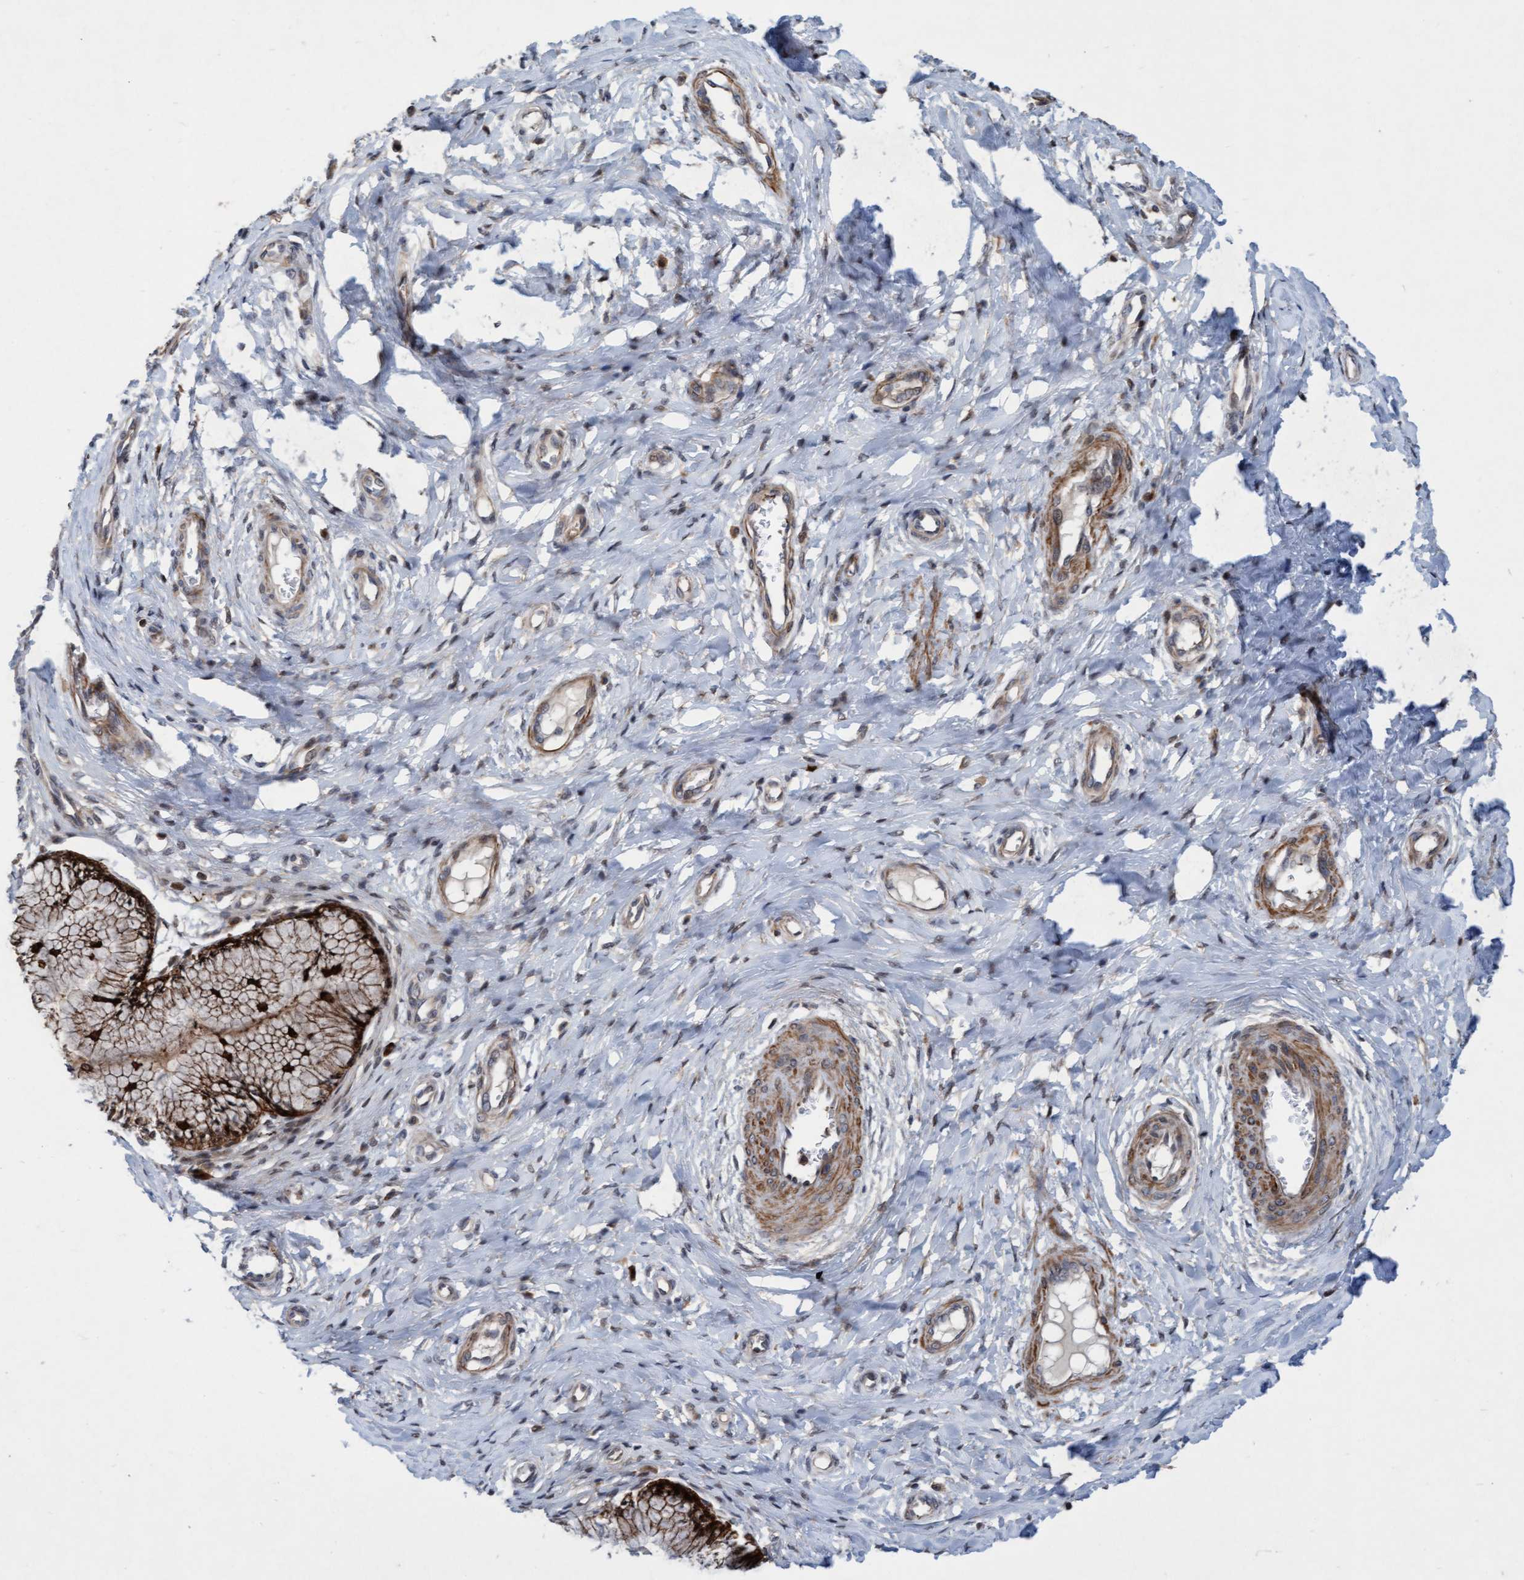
{"staining": {"intensity": "strong", "quantity": ">75%", "location": "cytoplasmic/membranous,nuclear"}, "tissue": "cervix", "cell_type": "Glandular cells", "image_type": "normal", "snomed": [{"axis": "morphology", "description": "Normal tissue, NOS"}, {"axis": "topography", "description": "Cervix"}], "caption": "IHC image of normal cervix stained for a protein (brown), which shows high levels of strong cytoplasmic/membranous,nuclear positivity in approximately >75% of glandular cells.", "gene": "RAP1GAP2", "patient": {"sex": "female", "age": 55}}